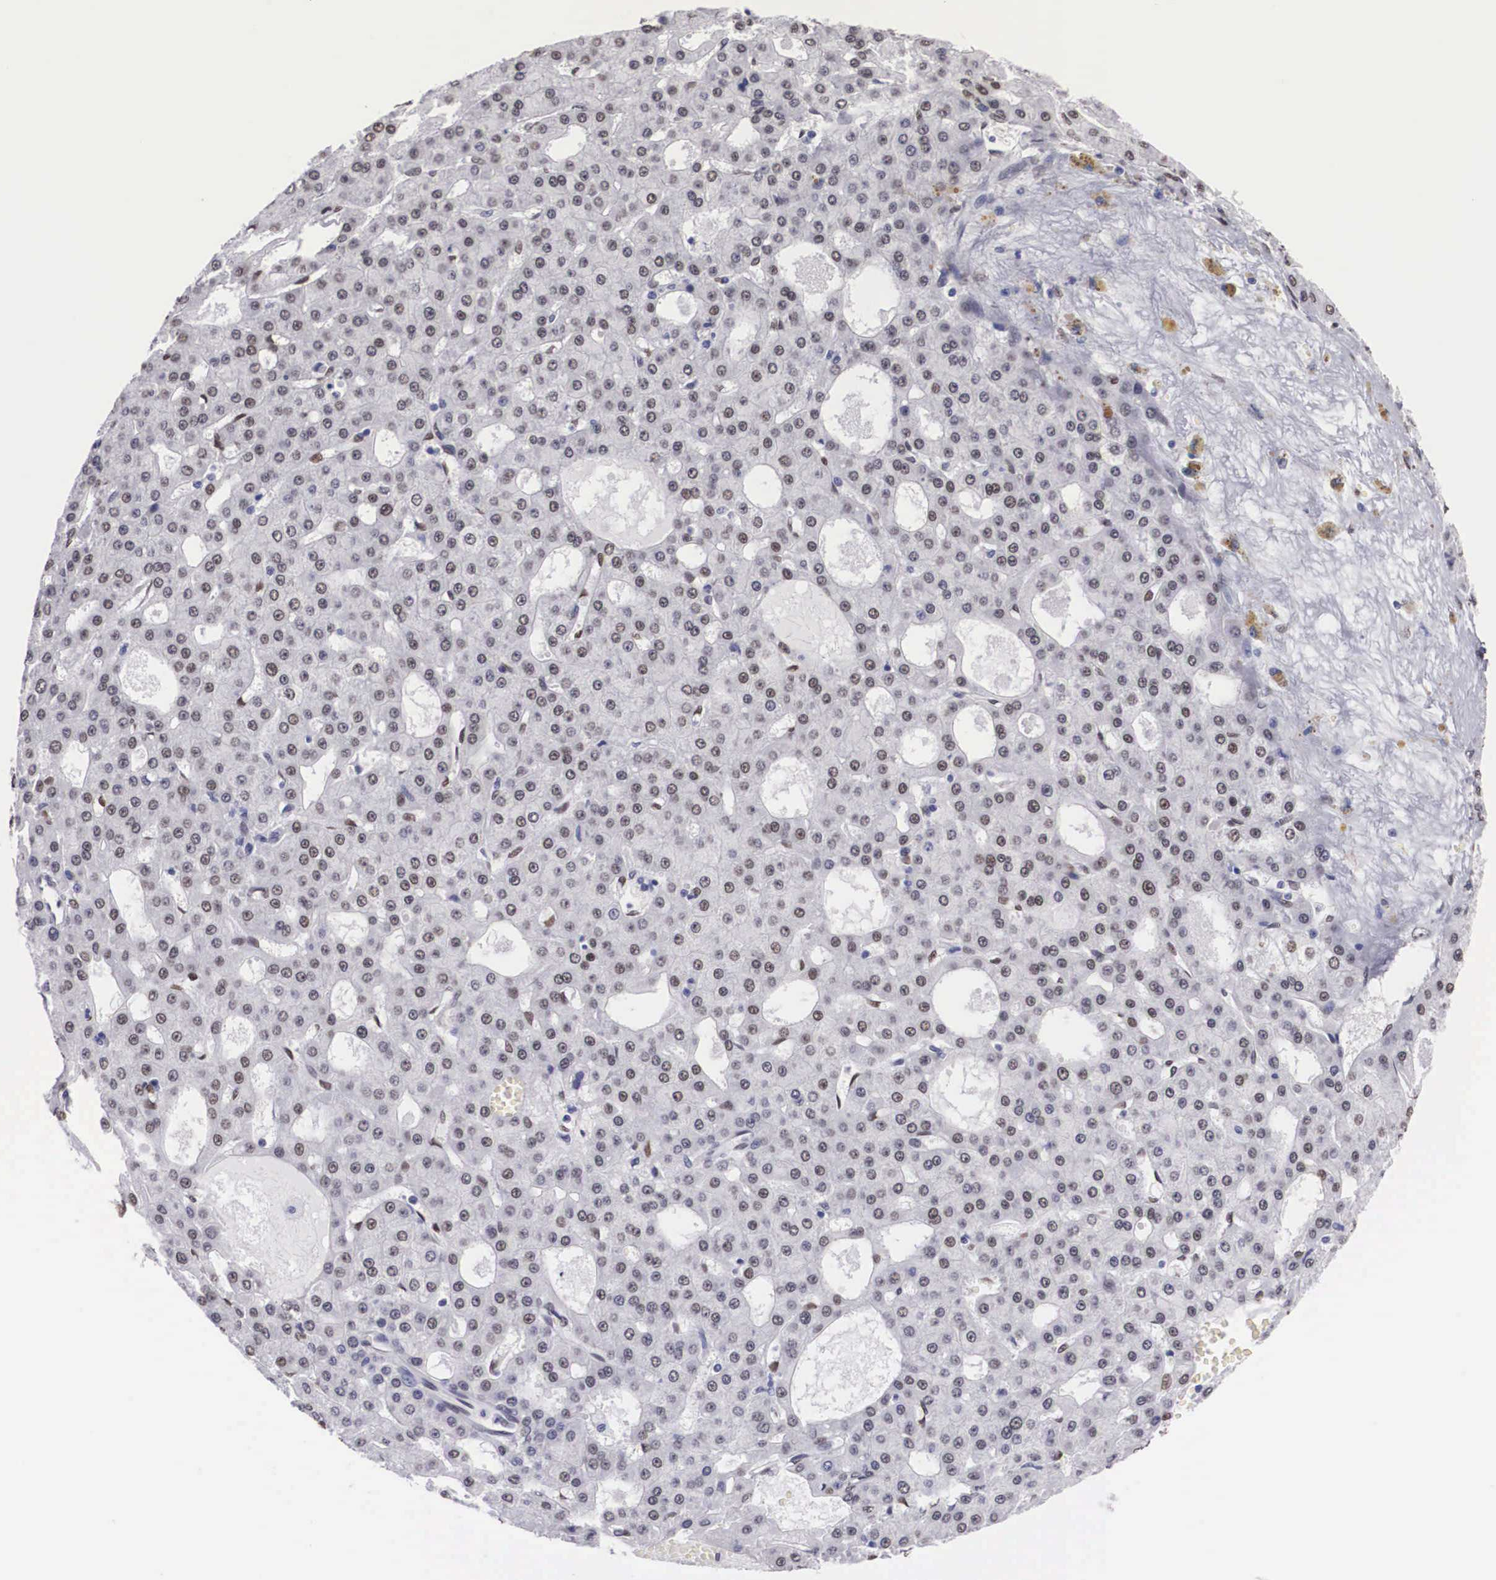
{"staining": {"intensity": "weak", "quantity": "25%-75%", "location": "nuclear"}, "tissue": "liver cancer", "cell_type": "Tumor cells", "image_type": "cancer", "snomed": [{"axis": "morphology", "description": "Carcinoma, Hepatocellular, NOS"}, {"axis": "topography", "description": "Liver"}], "caption": "Protein staining of hepatocellular carcinoma (liver) tissue demonstrates weak nuclear positivity in about 25%-75% of tumor cells.", "gene": "KHDRBS3", "patient": {"sex": "male", "age": 47}}